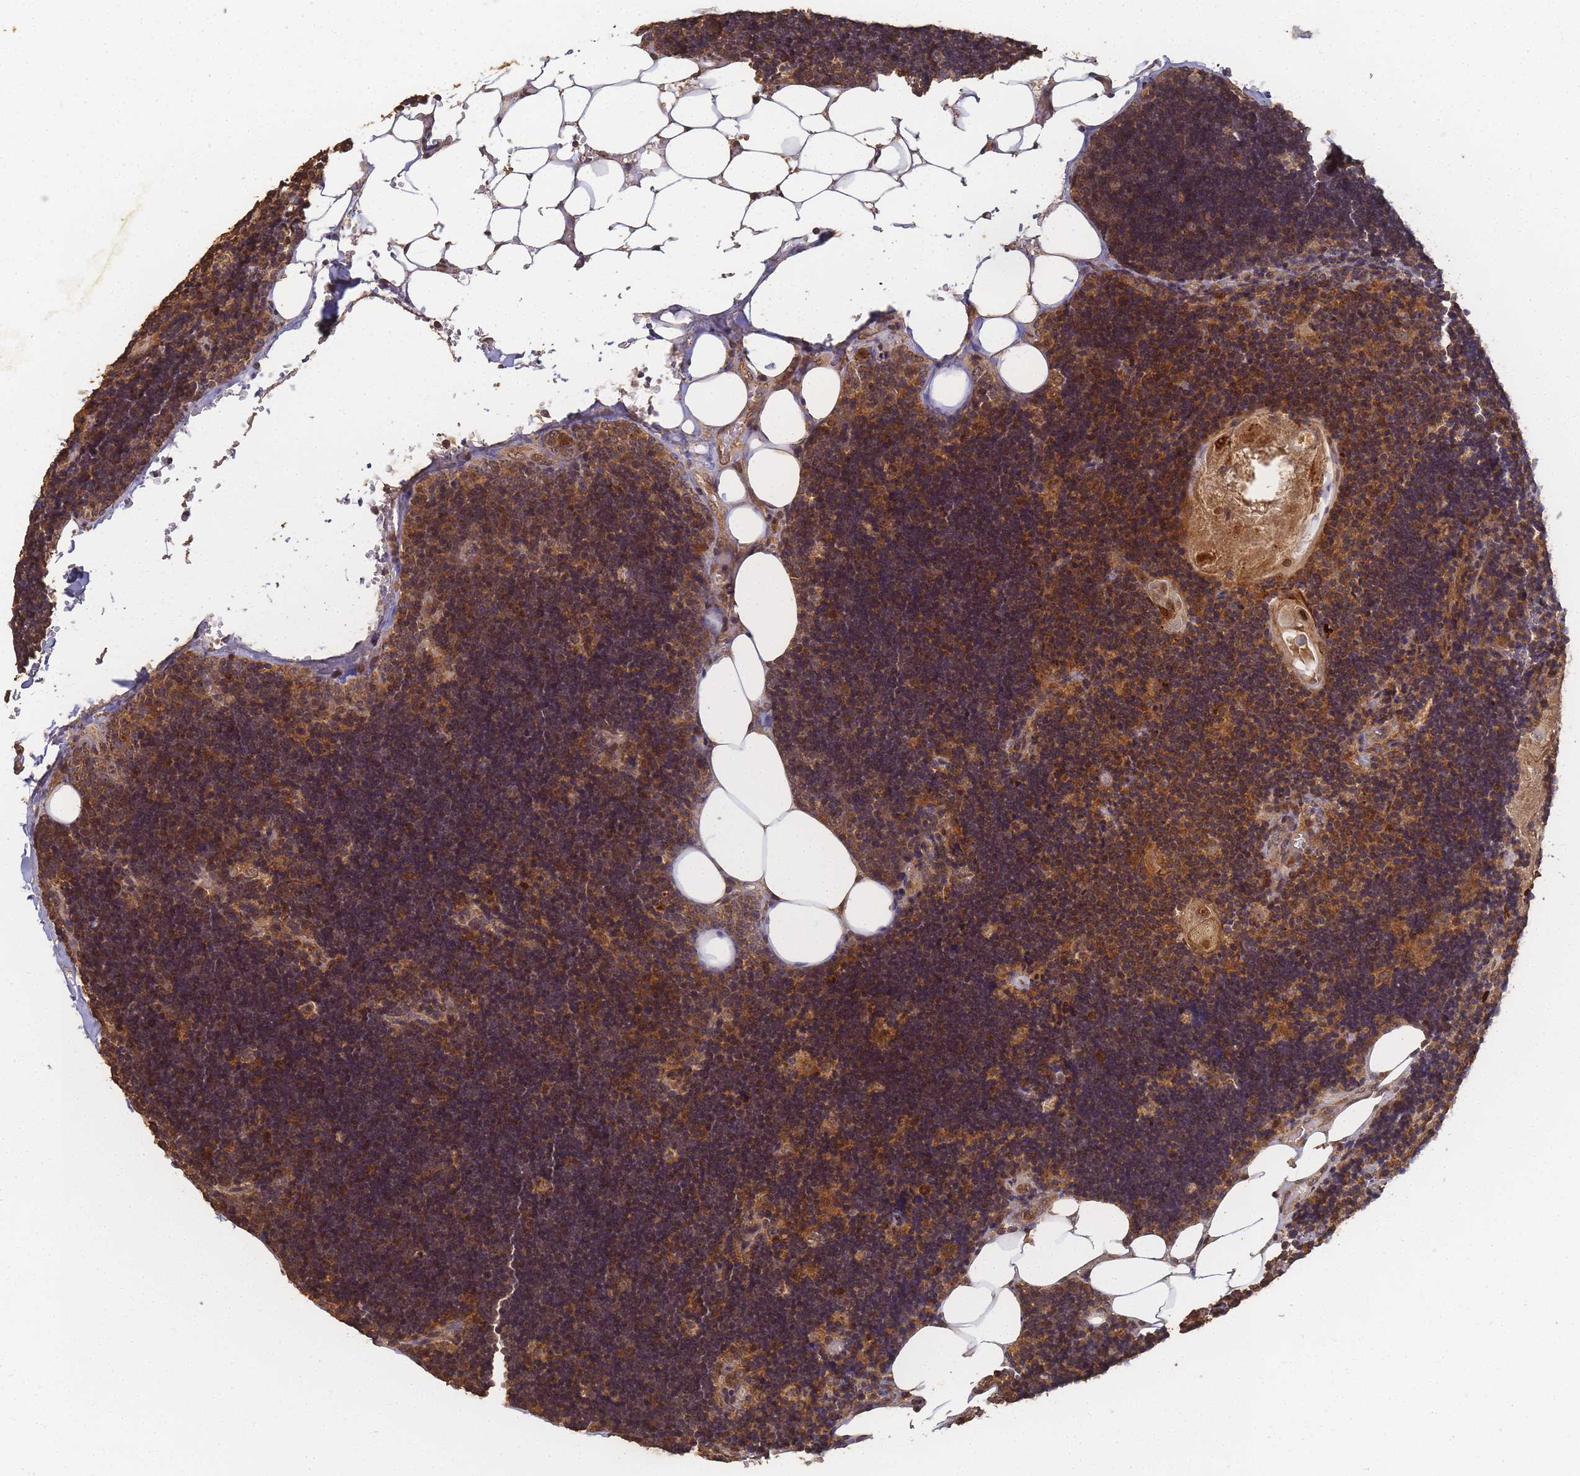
{"staining": {"intensity": "moderate", "quantity": "25%-75%", "location": "cytoplasmic/membranous"}, "tissue": "lymph node", "cell_type": "Non-germinal center cells", "image_type": "normal", "snomed": [{"axis": "morphology", "description": "Normal tissue, NOS"}, {"axis": "topography", "description": "Lymph node"}], "caption": "This micrograph reveals normal lymph node stained with immunohistochemistry to label a protein in brown. The cytoplasmic/membranous of non-germinal center cells show moderate positivity for the protein. Nuclei are counter-stained blue.", "gene": "ALKBH1", "patient": {"sex": "male", "age": 33}}